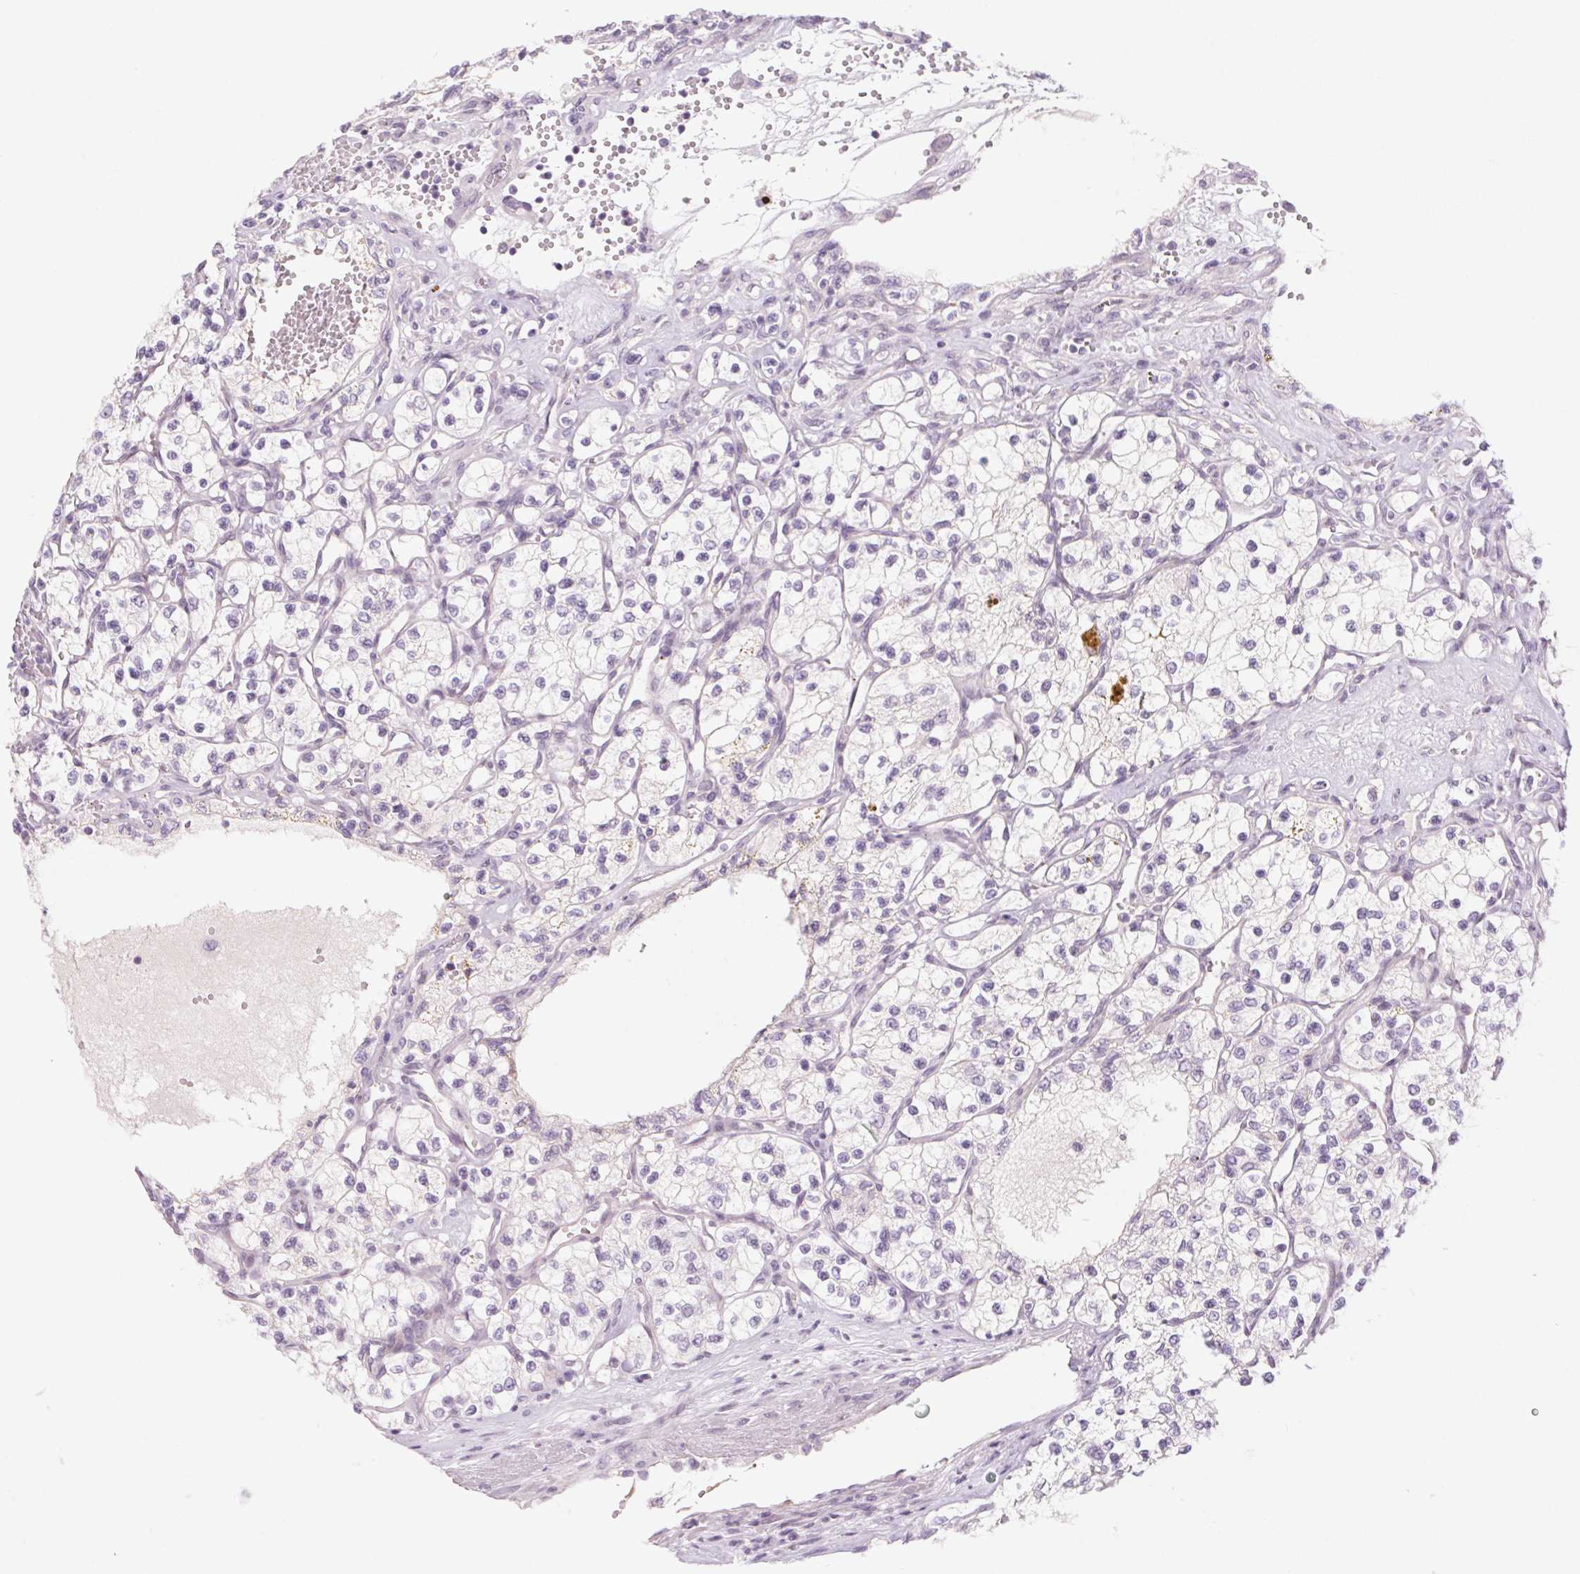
{"staining": {"intensity": "negative", "quantity": "none", "location": "none"}, "tissue": "renal cancer", "cell_type": "Tumor cells", "image_type": "cancer", "snomed": [{"axis": "morphology", "description": "Adenocarcinoma, NOS"}, {"axis": "topography", "description": "Kidney"}], "caption": "A micrograph of renal cancer stained for a protein exhibits no brown staining in tumor cells. (Brightfield microscopy of DAB immunohistochemistry (IHC) at high magnification).", "gene": "KRT1", "patient": {"sex": "female", "age": 69}}